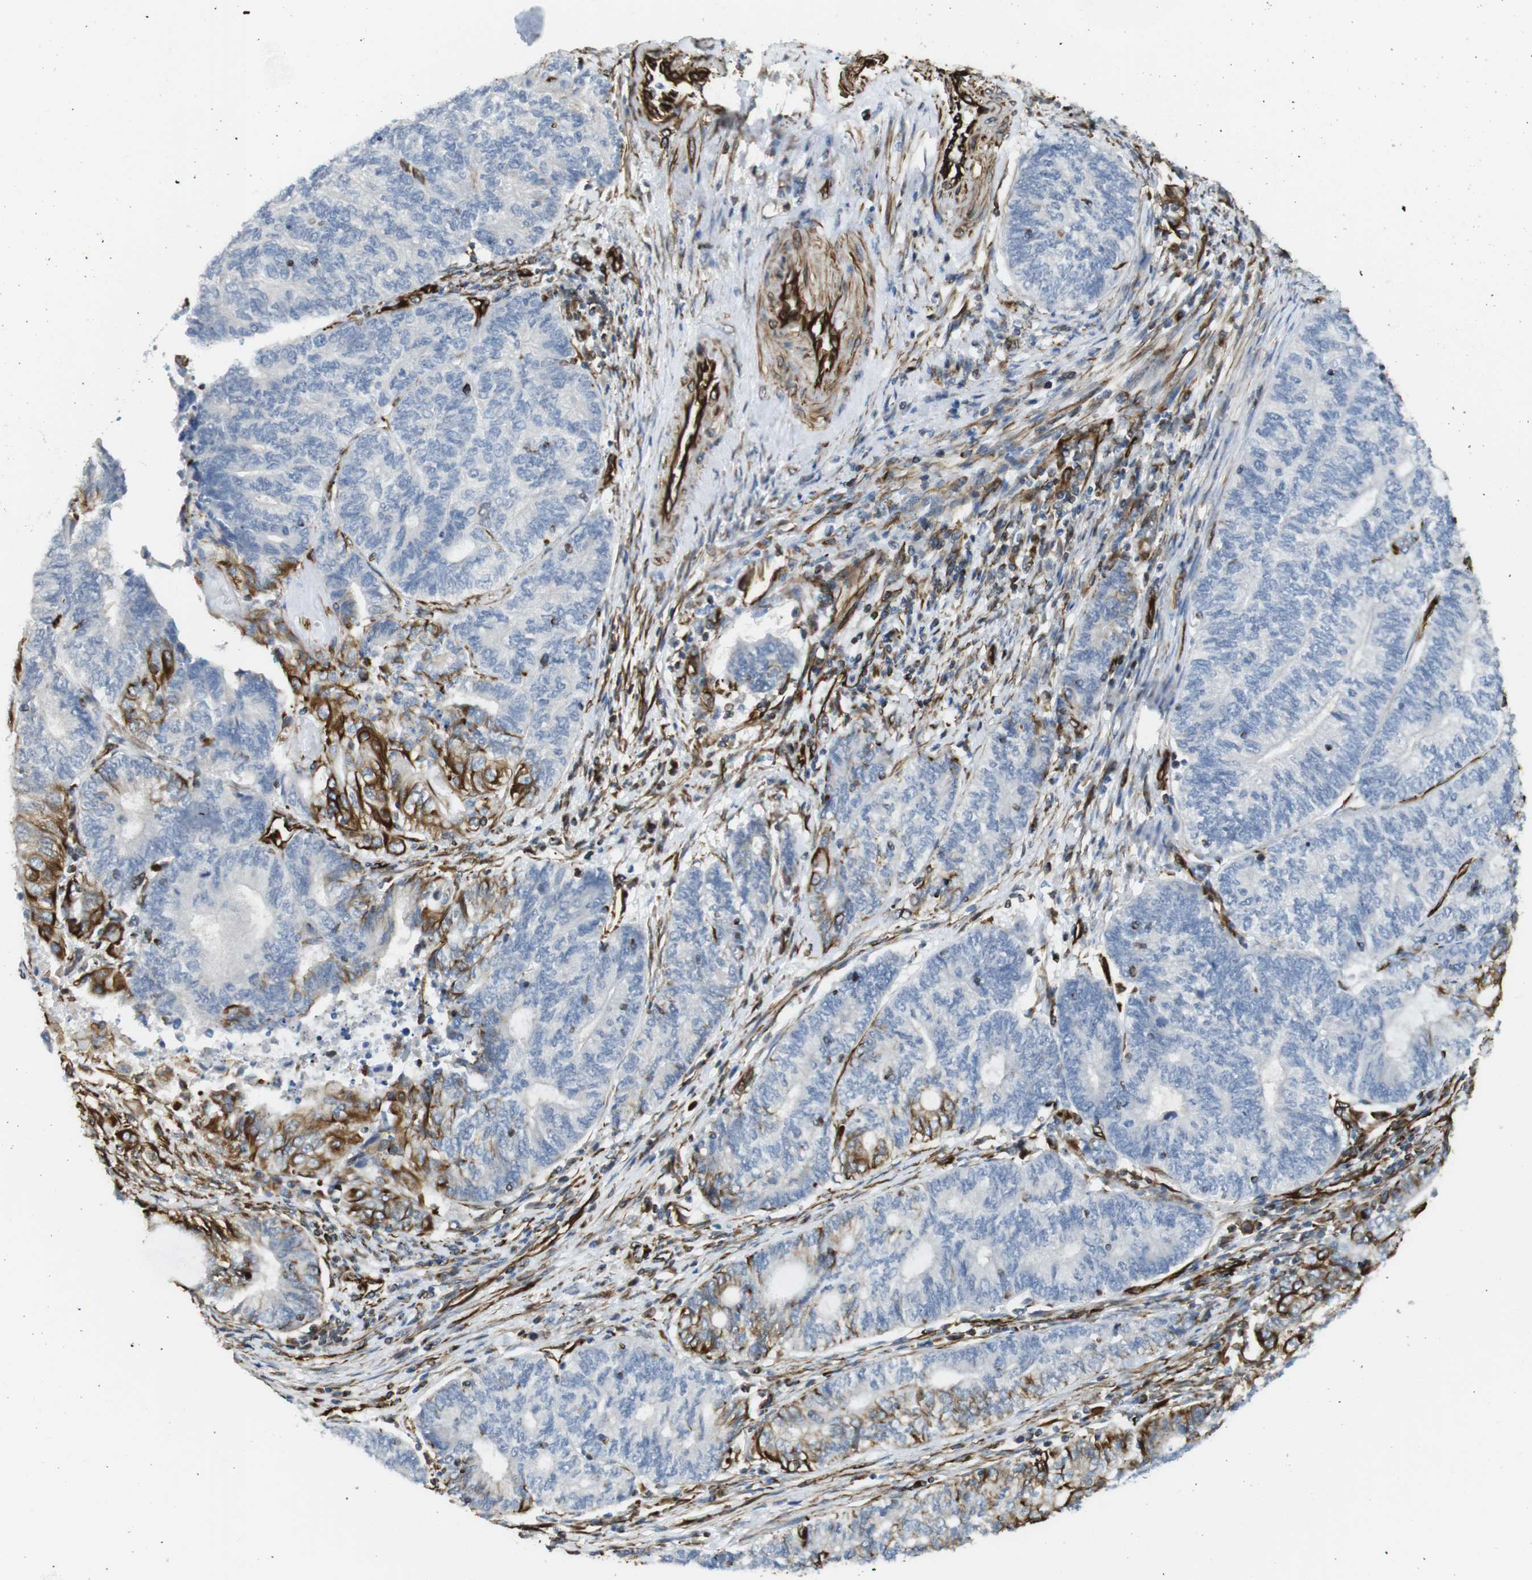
{"staining": {"intensity": "negative", "quantity": "none", "location": "none"}, "tissue": "endometrial cancer", "cell_type": "Tumor cells", "image_type": "cancer", "snomed": [{"axis": "morphology", "description": "Adenocarcinoma, NOS"}, {"axis": "topography", "description": "Uterus"}, {"axis": "topography", "description": "Endometrium"}], "caption": "The immunohistochemistry (IHC) histopathology image has no significant expression in tumor cells of endometrial adenocarcinoma tissue. (DAB immunohistochemistry with hematoxylin counter stain).", "gene": "RALGPS1", "patient": {"sex": "female", "age": 70}}